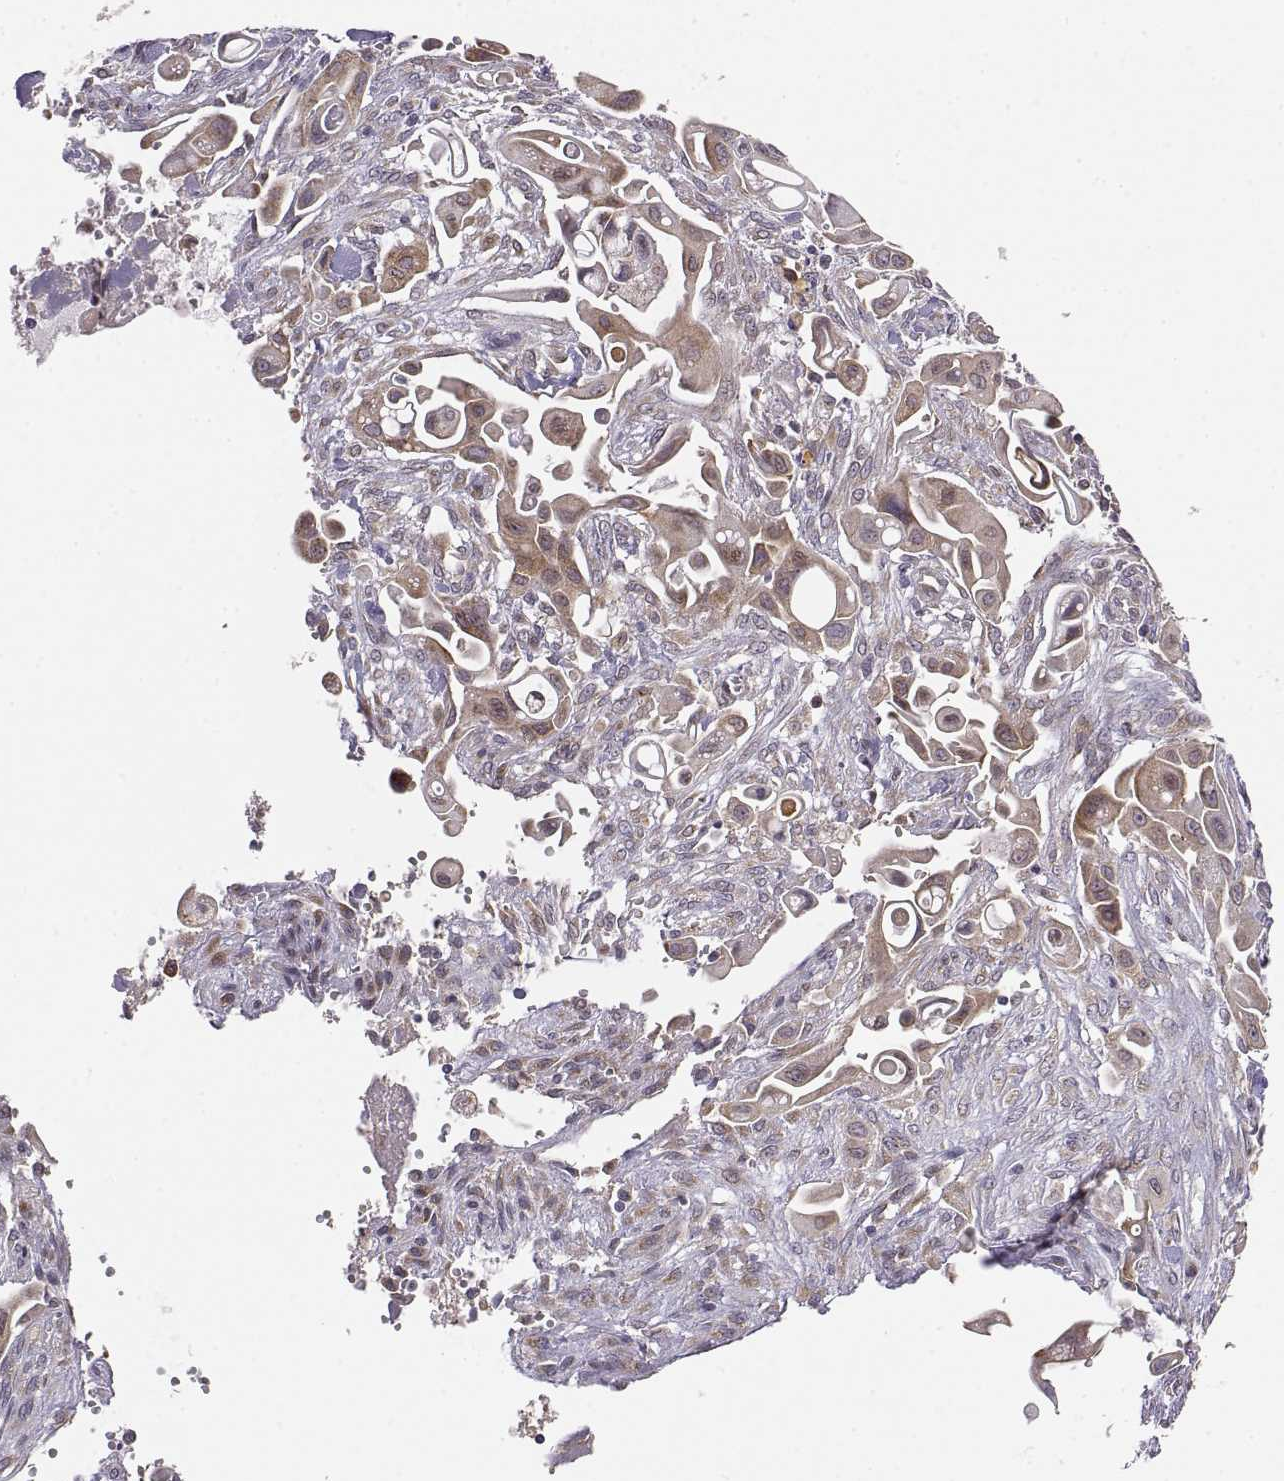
{"staining": {"intensity": "weak", "quantity": ">75%", "location": "cytoplasmic/membranous"}, "tissue": "pancreatic cancer", "cell_type": "Tumor cells", "image_type": "cancer", "snomed": [{"axis": "morphology", "description": "Adenocarcinoma, NOS"}, {"axis": "topography", "description": "Pancreas"}], "caption": "High-power microscopy captured an immunohistochemistry (IHC) photomicrograph of pancreatic cancer (adenocarcinoma), revealing weak cytoplasmic/membranous positivity in approximately >75% of tumor cells. (Stains: DAB (3,3'-diaminobenzidine) in brown, nuclei in blue, Microscopy: brightfield microscopy at high magnification).", "gene": "ERGIC2", "patient": {"sex": "male", "age": 50}}